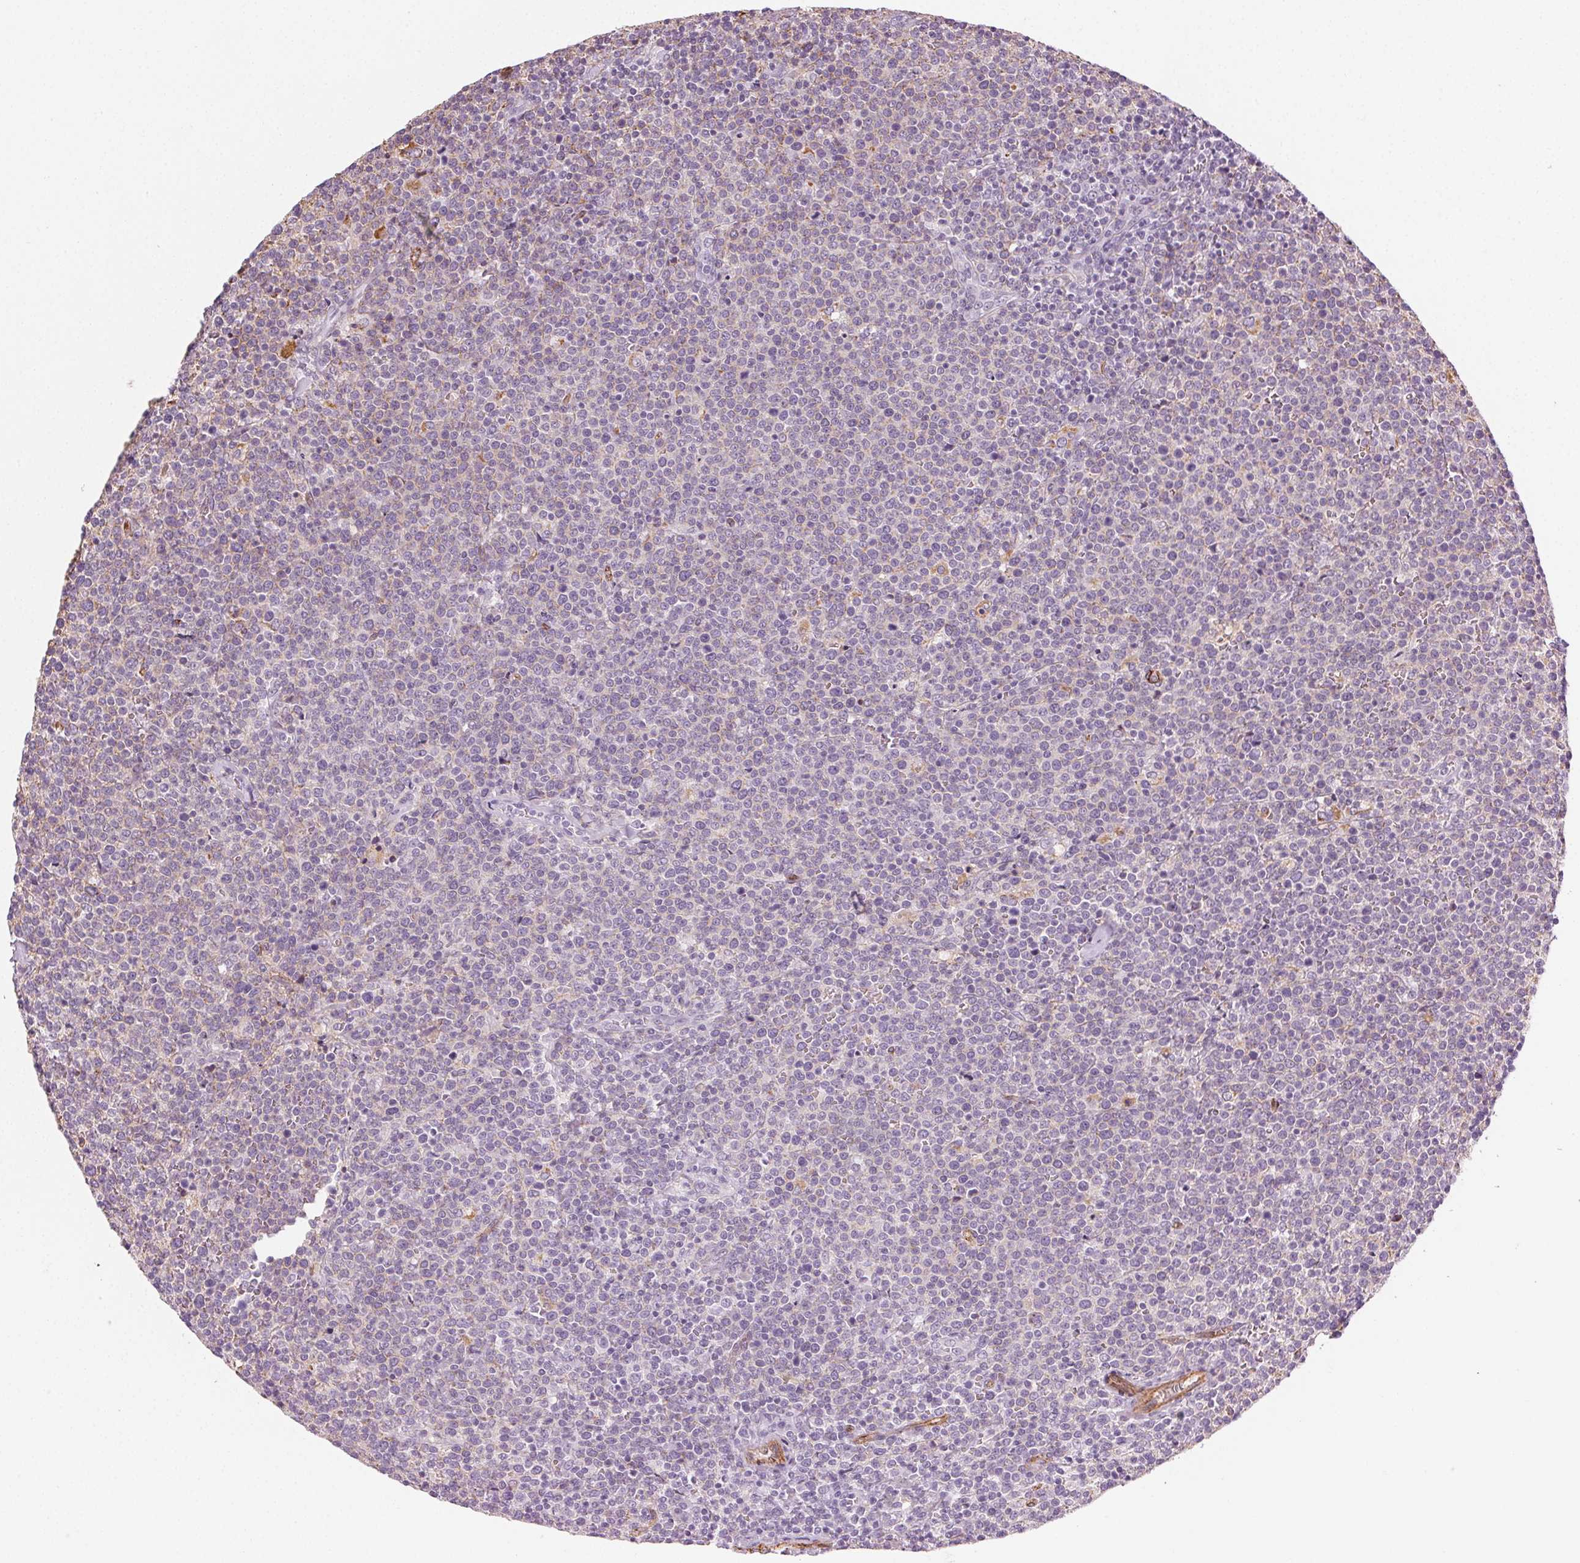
{"staining": {"intensity": "negative", "quantity": "none", "location": "none"}, "tissue": "lymphoma", "cell_type": "Tumor cells", "image_type": "cancer", "snomed": [{"axis": "morphology", "description": "Malignant lymphoma, non-Hodgkin's type, High grade"}, {"axis": "topography", "description": "Lymph node"}], "caption": "This image is of lymphoma stained with IHC to label a protein in brown with the nuclei are counter-stained blue. There is no positivity in tumor cells.", "gene": "AIF1L", "patient": {"sex": "male", "age": 61}}